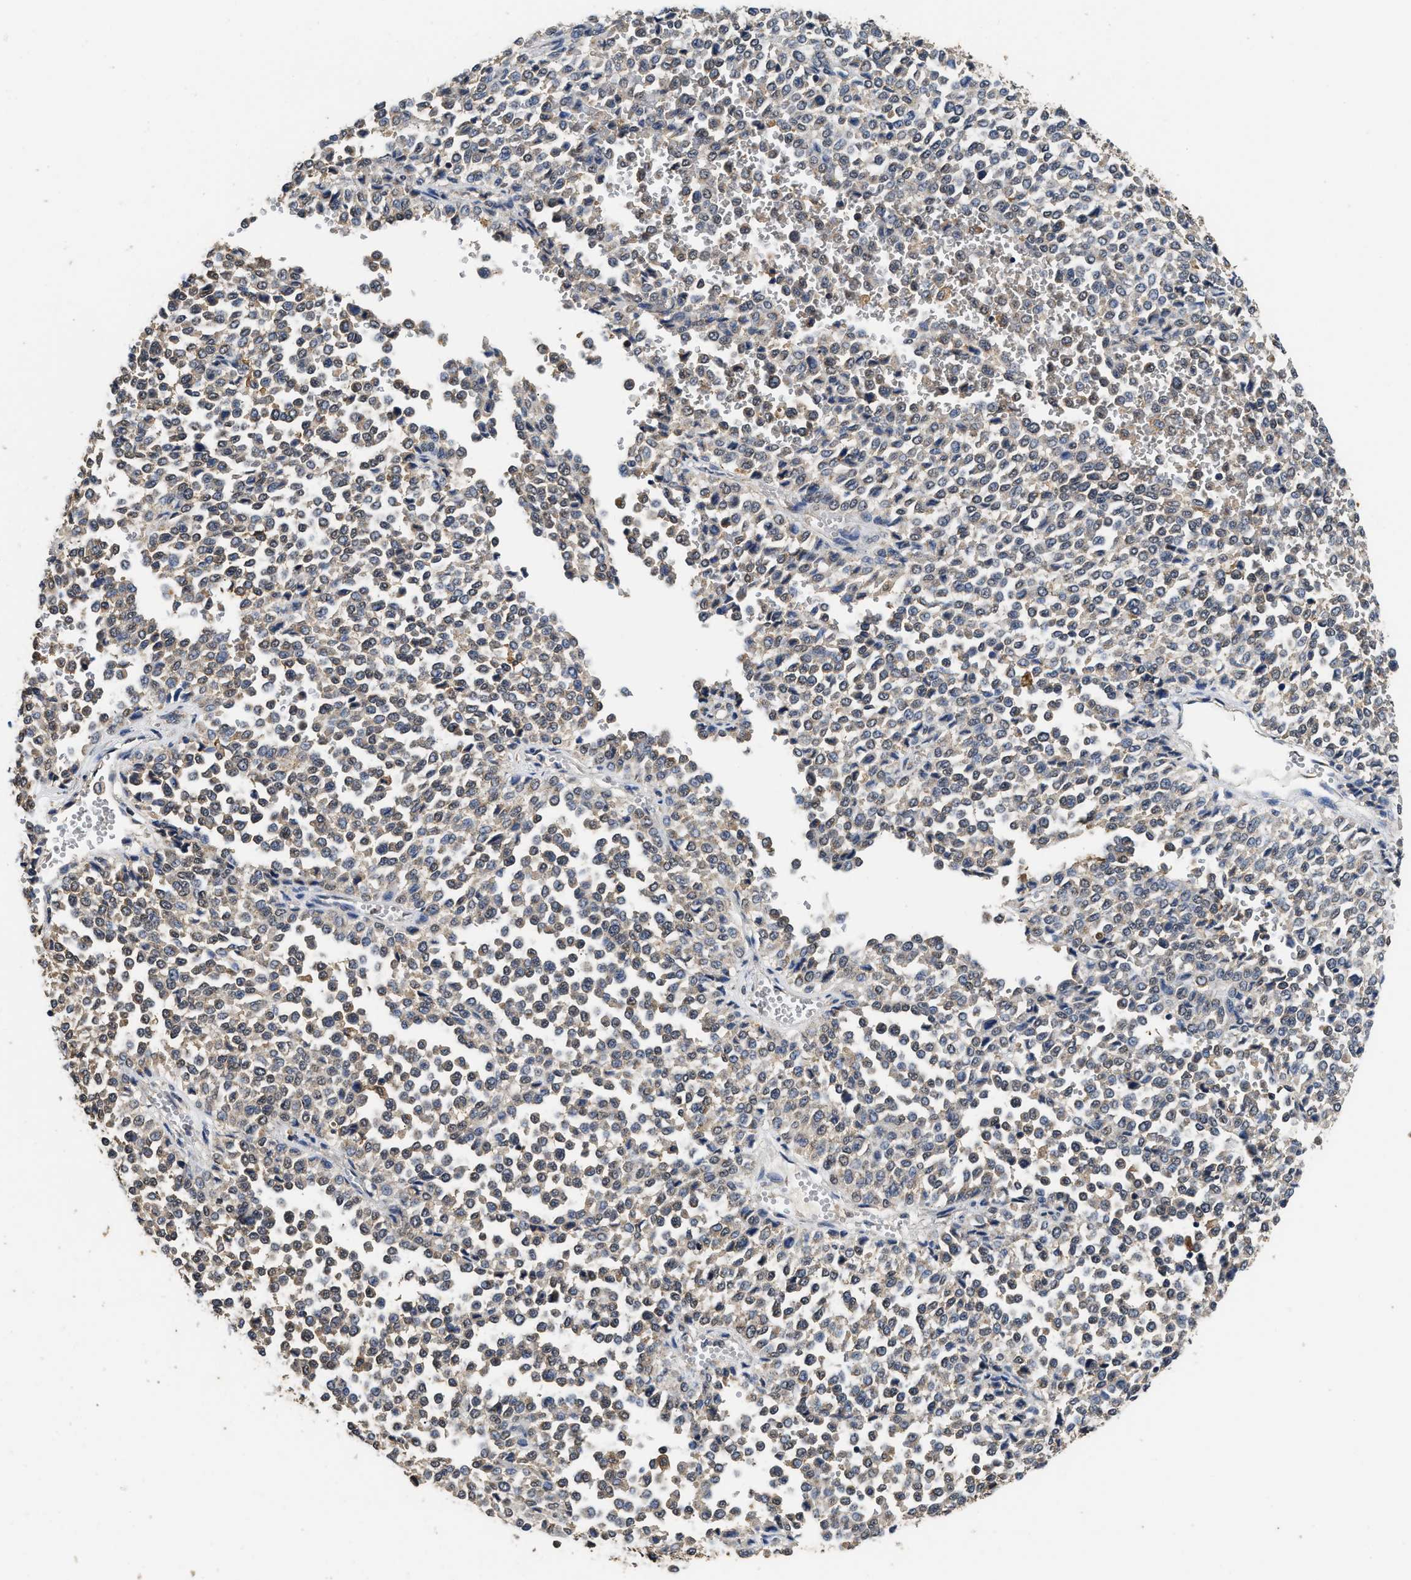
{"staining": {"intensity": "weak", "quantity": "<25%", "location": "cytoplasmic/membranous"}, "tissue": "melanoma", "cell_type": "Tumor cells", "image_type": "cancer", "snomed": [{"axis": "morphology", "description": "Malignant melanoma, Metastatic site"}, {"axis": "topography", "description": "Pancreas"}], "caption": "Photomicrograph shows no protein expression in tumor cells of malignant melanoma (metastatic site) tissue. (Immunohistochemistry (ihc), brightfield microscopy, high magnification).", "gene": "CTNNA1", "patient": {"sex": "female", "age": 30}}